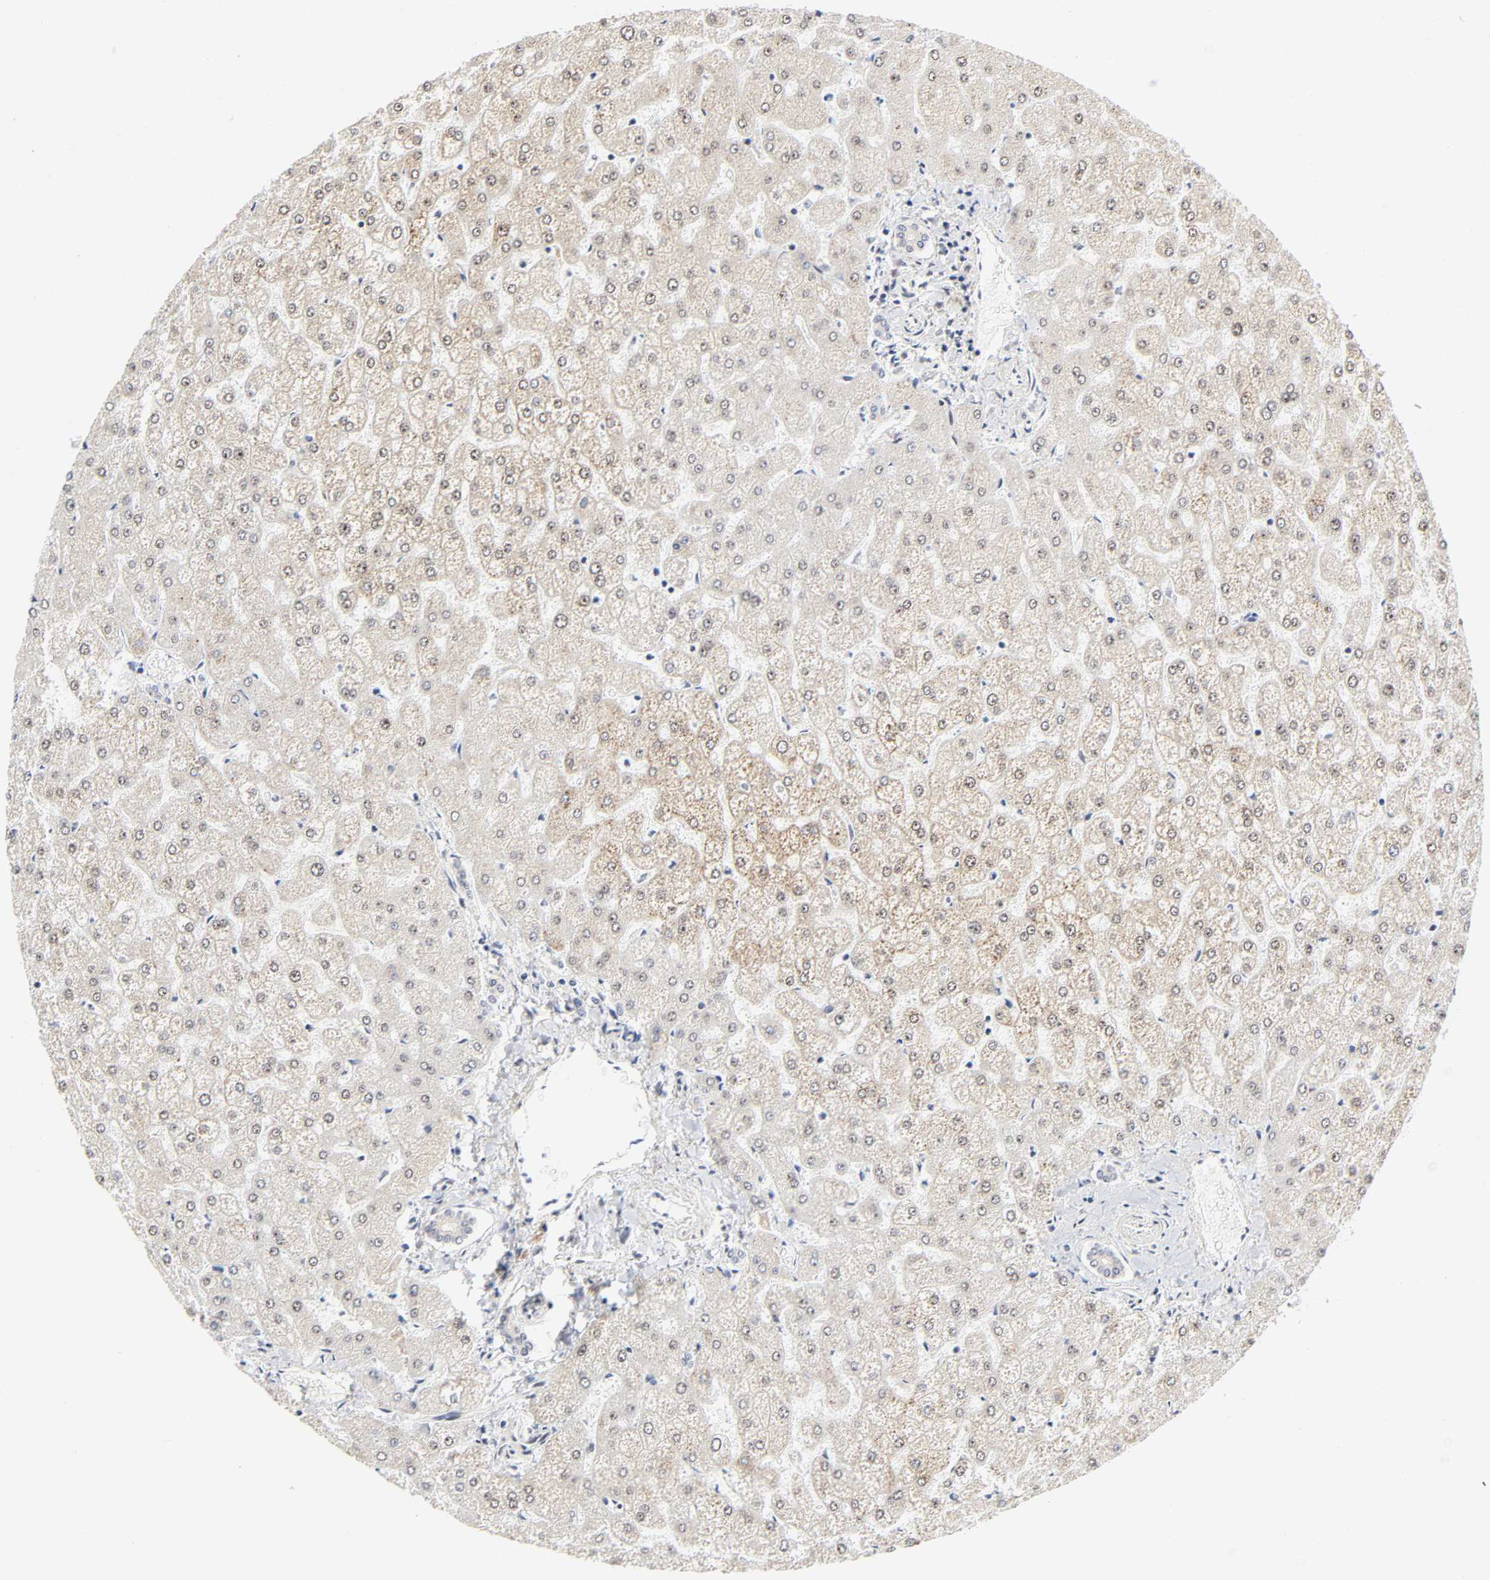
{"staining": {"intensity": "negative", "quantity": "none", "location": "none"}, "tissue": "liver", "cell_type": "Cholangiocytes", "image_type": "normal", "snomed": [{"axis": "morphology", "description": "Normal tissue, NOS"}, {"axis": "topography", "description": "Liver"}], "caption": "High power microscopy photomicrograph of an IHC photomicrograph of unremarkable liver, revealing no significant staining in cholangiocytes.", "gene": "ZKSCAN8", "patient": {"sex": "female", "age": 32}}